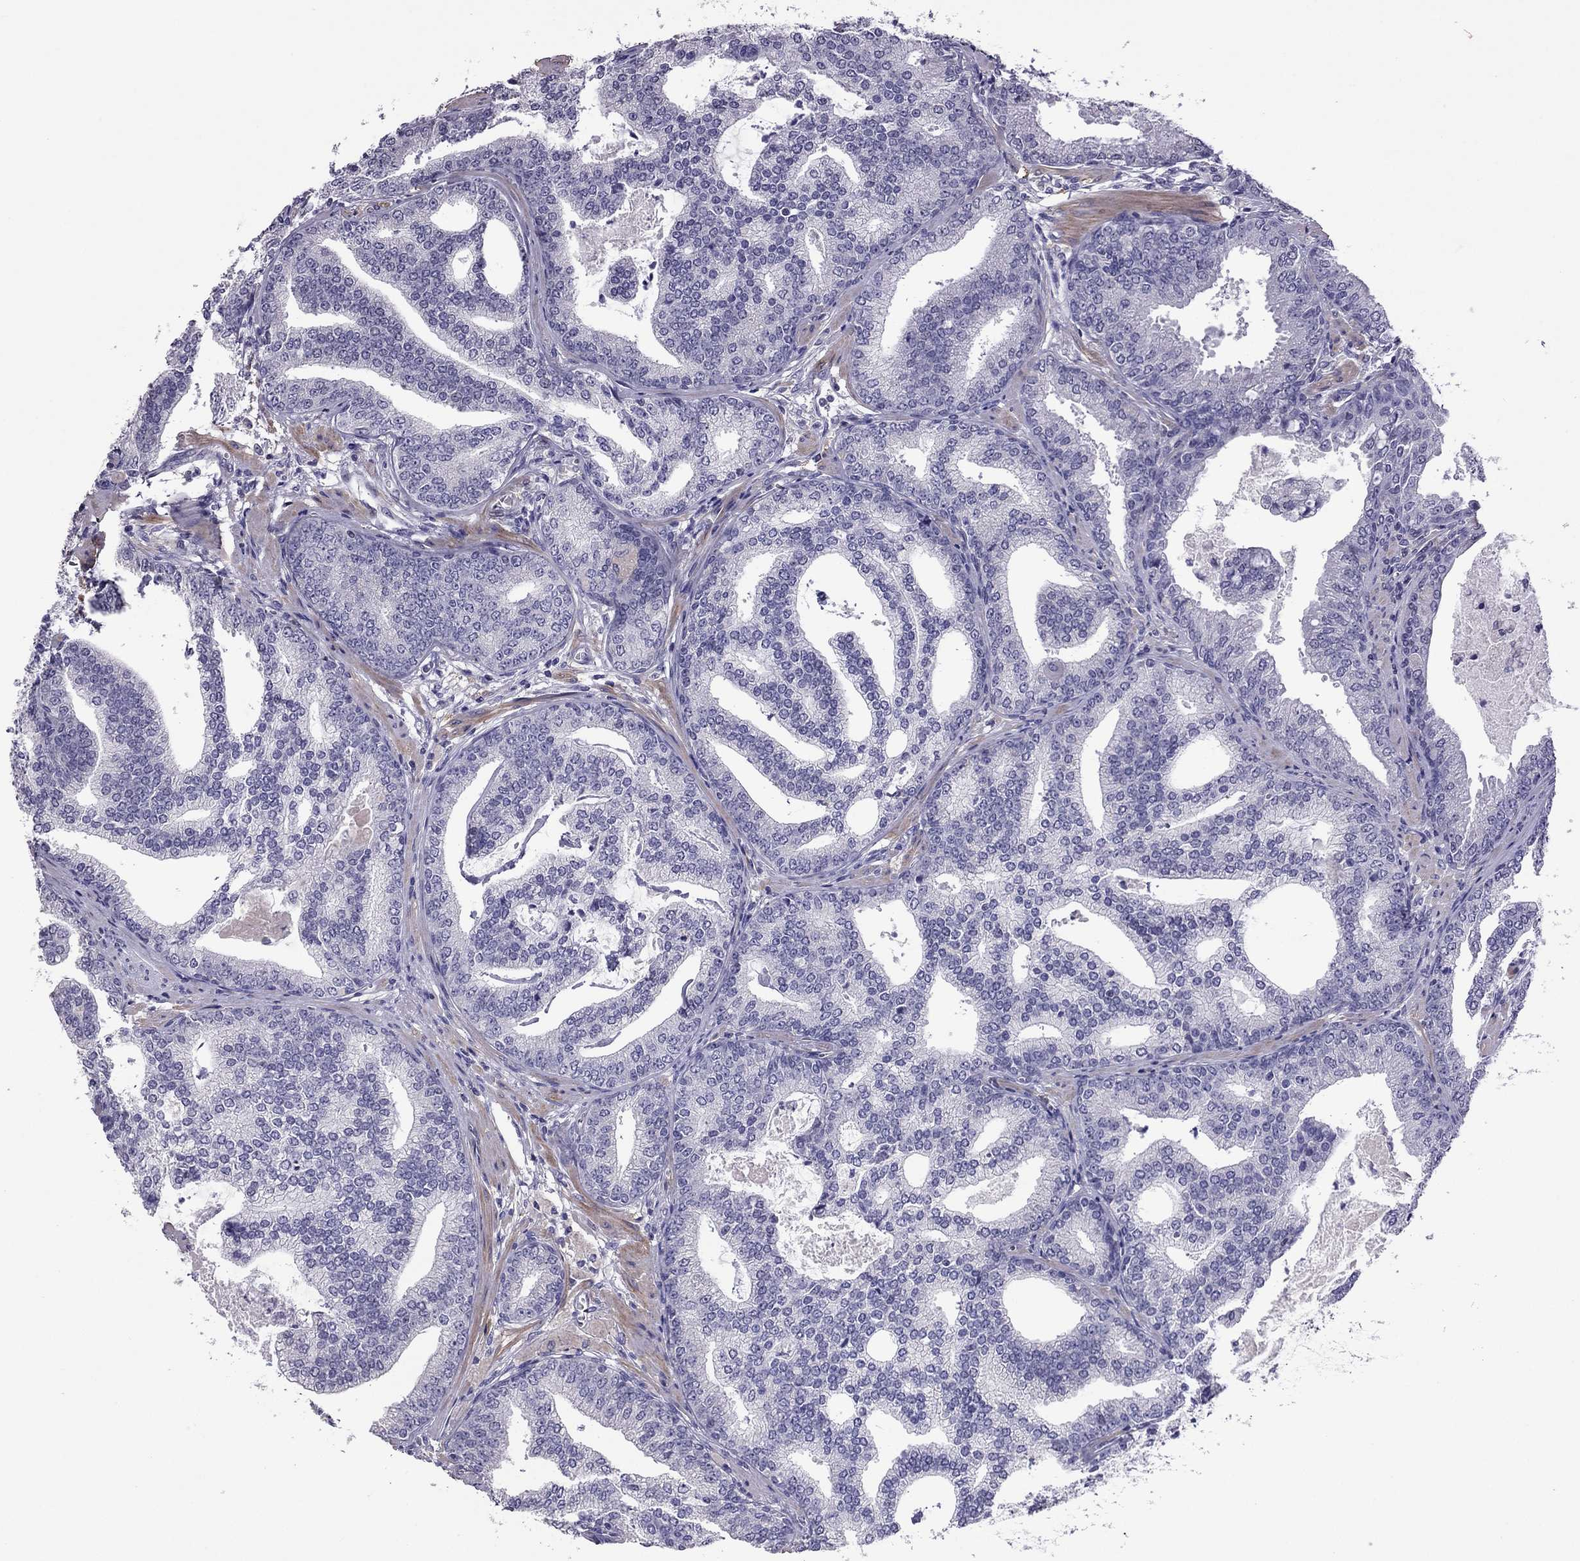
{"staining": {"intensity": "negative", "quantity": "none", "location": "none"}, "tissue": "prostate cancer", "cell_type": "Tumor cells", "image_type": "cancer", "snomed": [{"axis": "morphology", "description": "Adenocarcinoma, NOS"}, {"axis": "topography", "description": "Prostate"}], "caption": "IHC of prostate cancer (adenocarcinoma) demonstrates no expression in tumor cells.", "gene": "SLC16A8", "patient": {"sex": "male", "age": 64}}